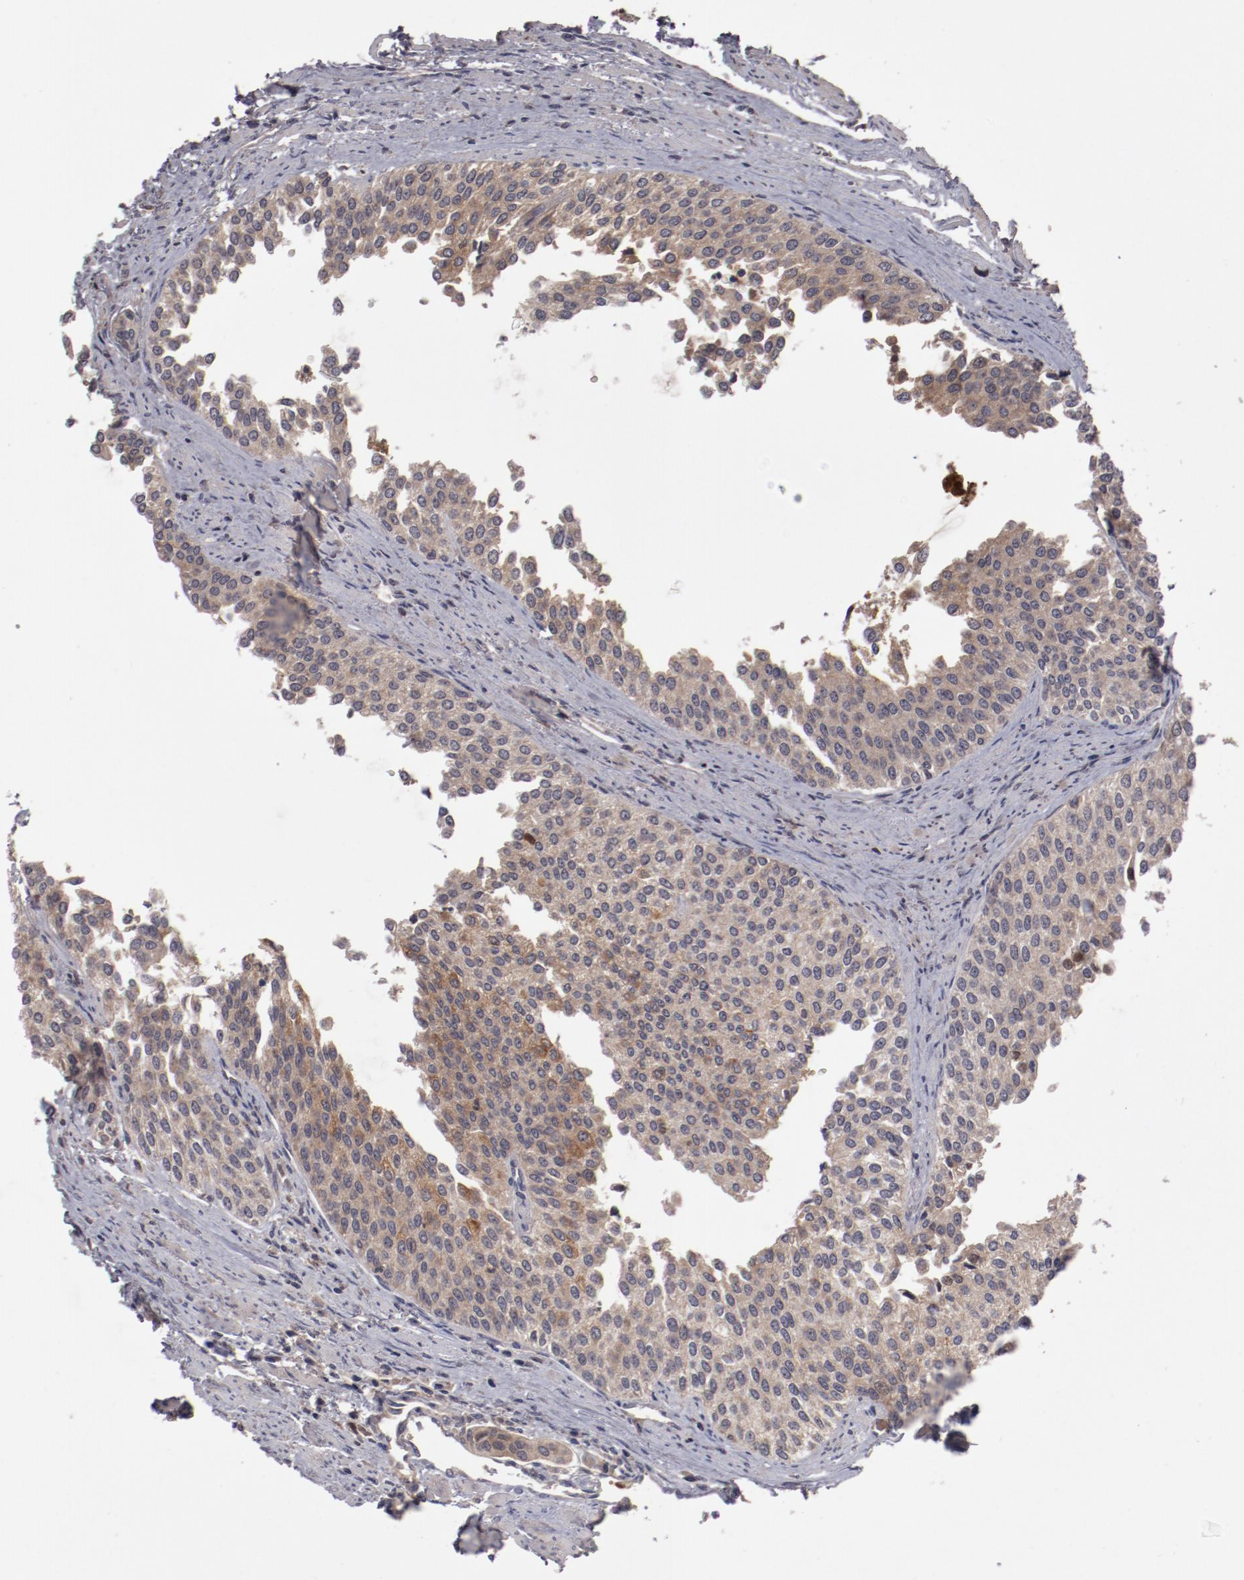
{"staining": {"intensity": "weak", "quantity": "25%-75%", "location": "cytoplasmic/membranous"}, "tissue": "urothelial cancer", "cell_type": "Tumor cells", "image_type": "cancer", "snomed": [{"axis": "morphology", "description": "Urothelial carcinoma, Low grade"}, {"axis": "topography", "description": "Urinary bladder"}], "caption": "Human urothelial carcinoma (low-grade) stained for a protein (brown) displays weak cytoplasmic/membranous positive positivity in approximately 25%-75% of tumor cells.", "gene": "CP", "patient": {"sex": "female", "age": 73}}